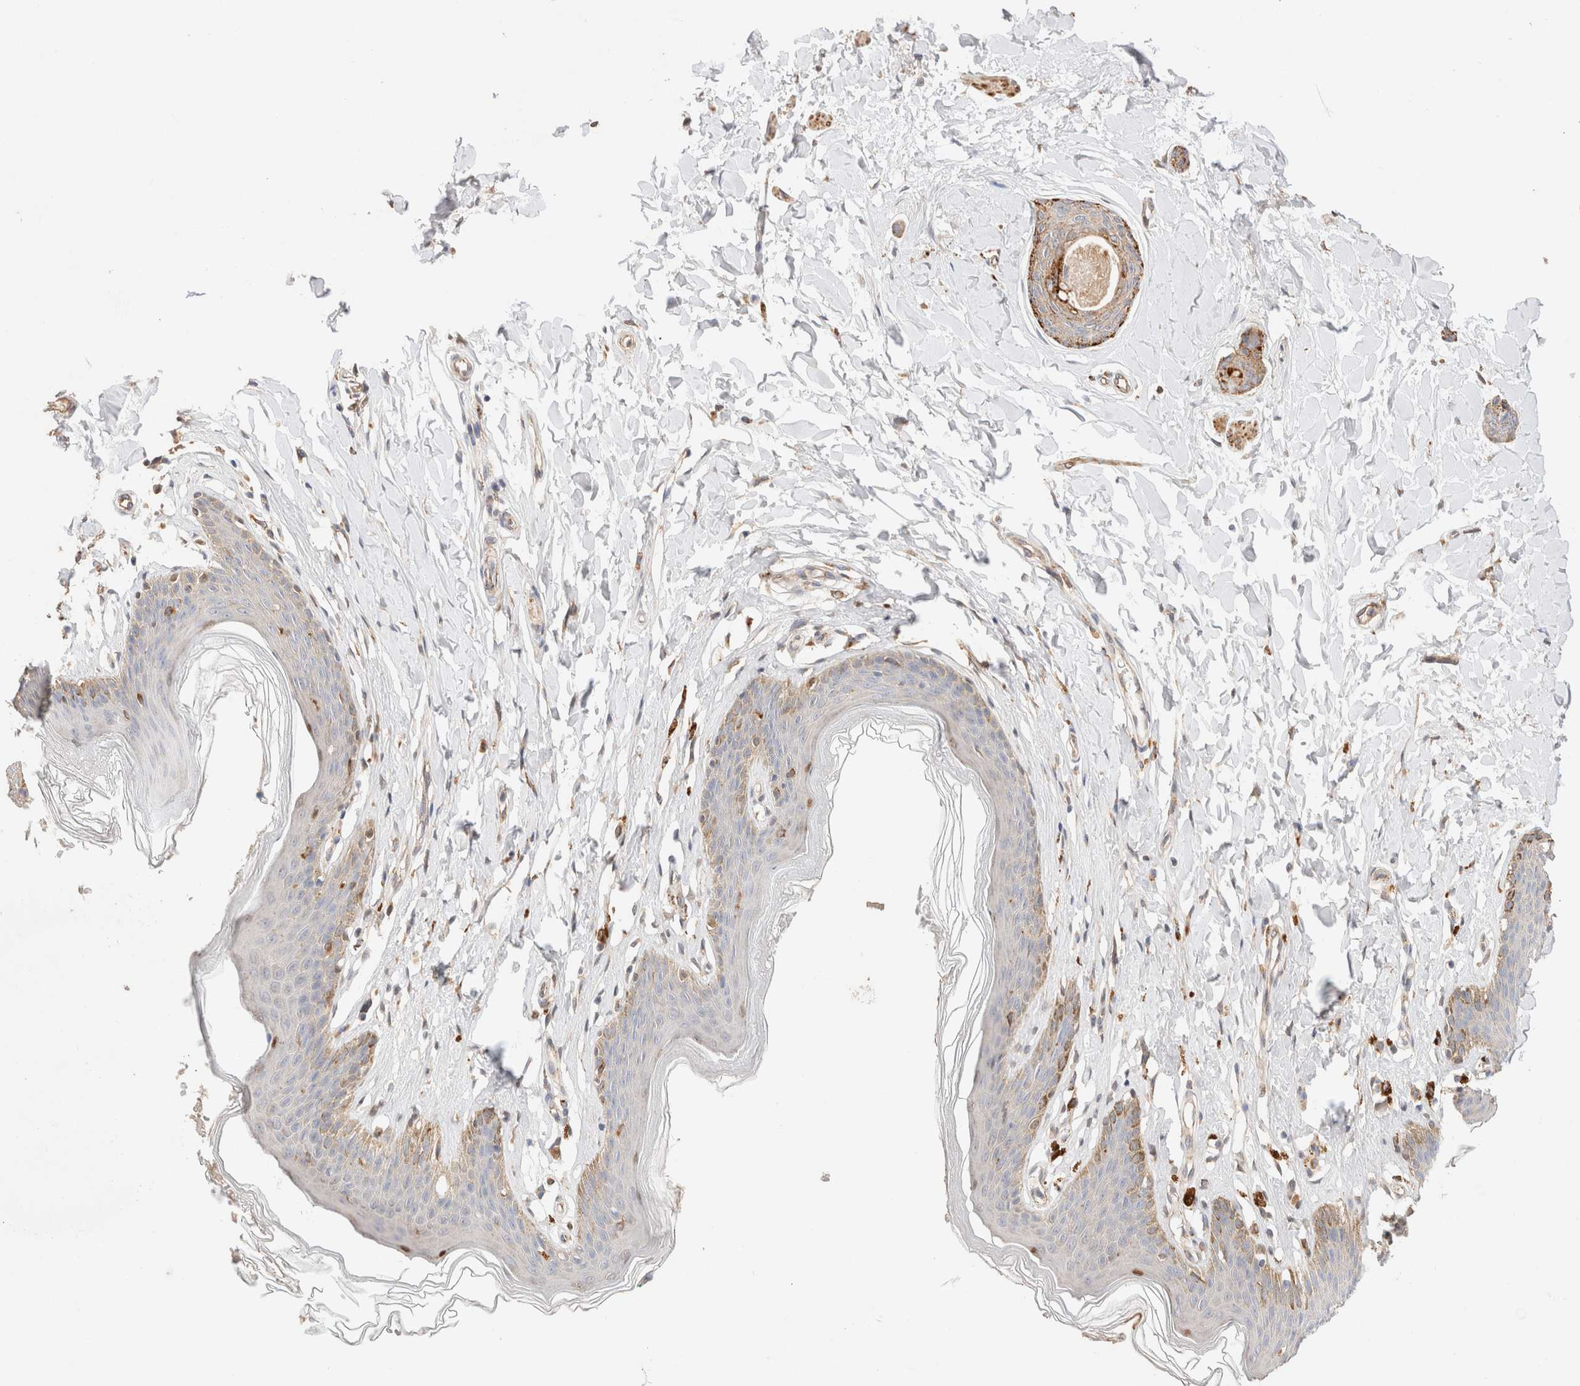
{"staining": {"intensity": "moderate", "quantity": "25%-75%", "location": "cytoplasmic/membranous"}, "tissue": "skin", "cell_type": "Epidermal cells", "image_type": "normal", "snomed": [{"axis": "morphology", "description": "Normal tissue, NOS"}, {"axis": "topography", "description": "Vulva"}], "caption": "Immunohistochemistry (DAB) staining of normal human skin exhibits moderate cytoplasmic/membranous protein staining in about 25%-75% of epidermal cells. Ihc stains the protein of interest in brown and the nuclei are stained blue.", "gene": "RABEPK", "patient": {"sex": "female", "age": 66}}